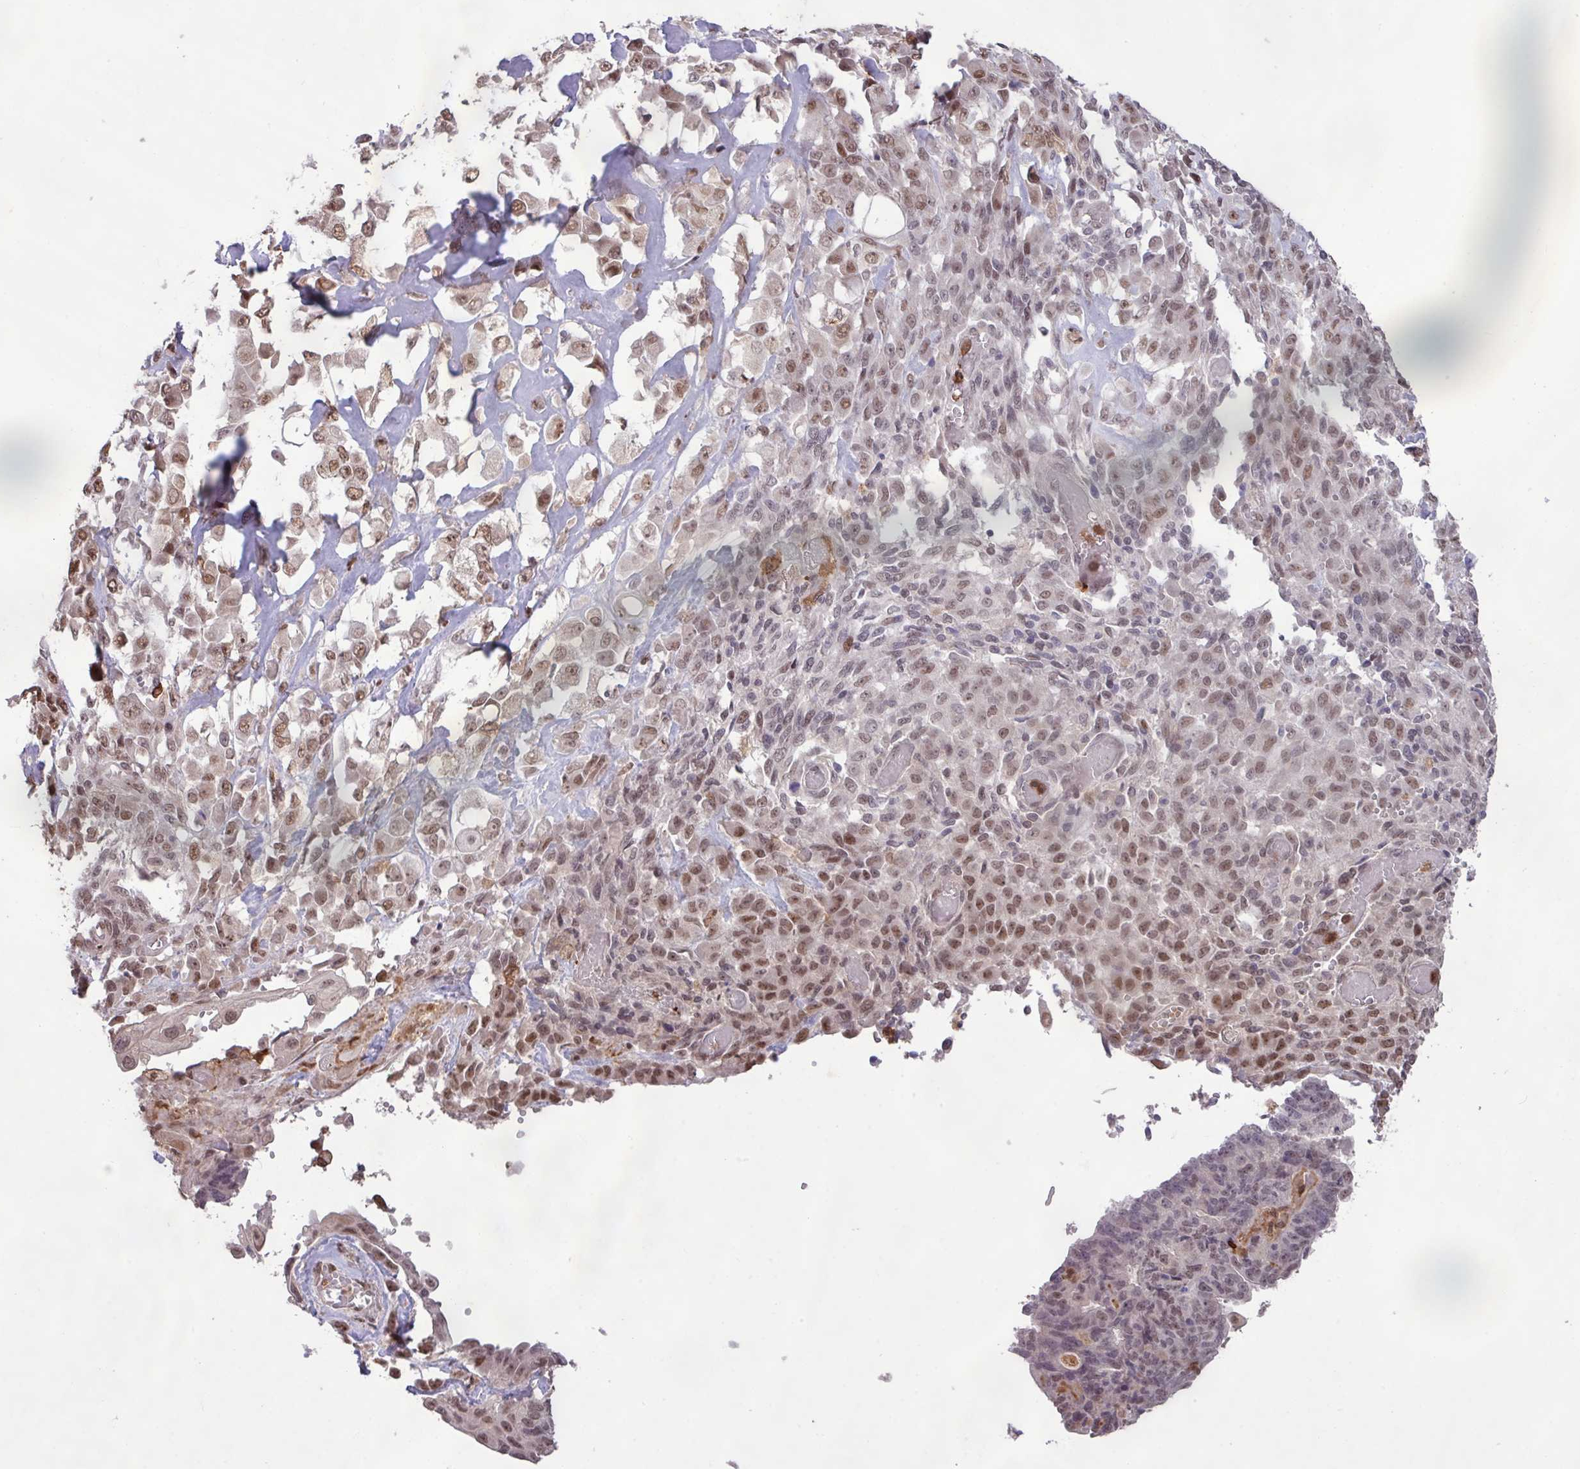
{"staining": {"intensity": "moderate", "quantity": "25%-75%", "location": "nuclear"}, "tissue": "endometrial cancer", "cell_type": "Tumor cells", "image_type": "cancer", "snomed": [{"axis": "morphology", "description": "Adenocarcinoma, NOS"}, {"axis": "topography", "description": "Endometrium"}], "caption": "A brown stain highlights moderate nuclear positivity of a protein in human endometrial cancer tumor cells. (DAB (3,3'-diaminobenzidine) = brown stain, brightfield microscopy at high magnification).", "gene": "GON7", "patient": {"sex": "female", "age": 32}}